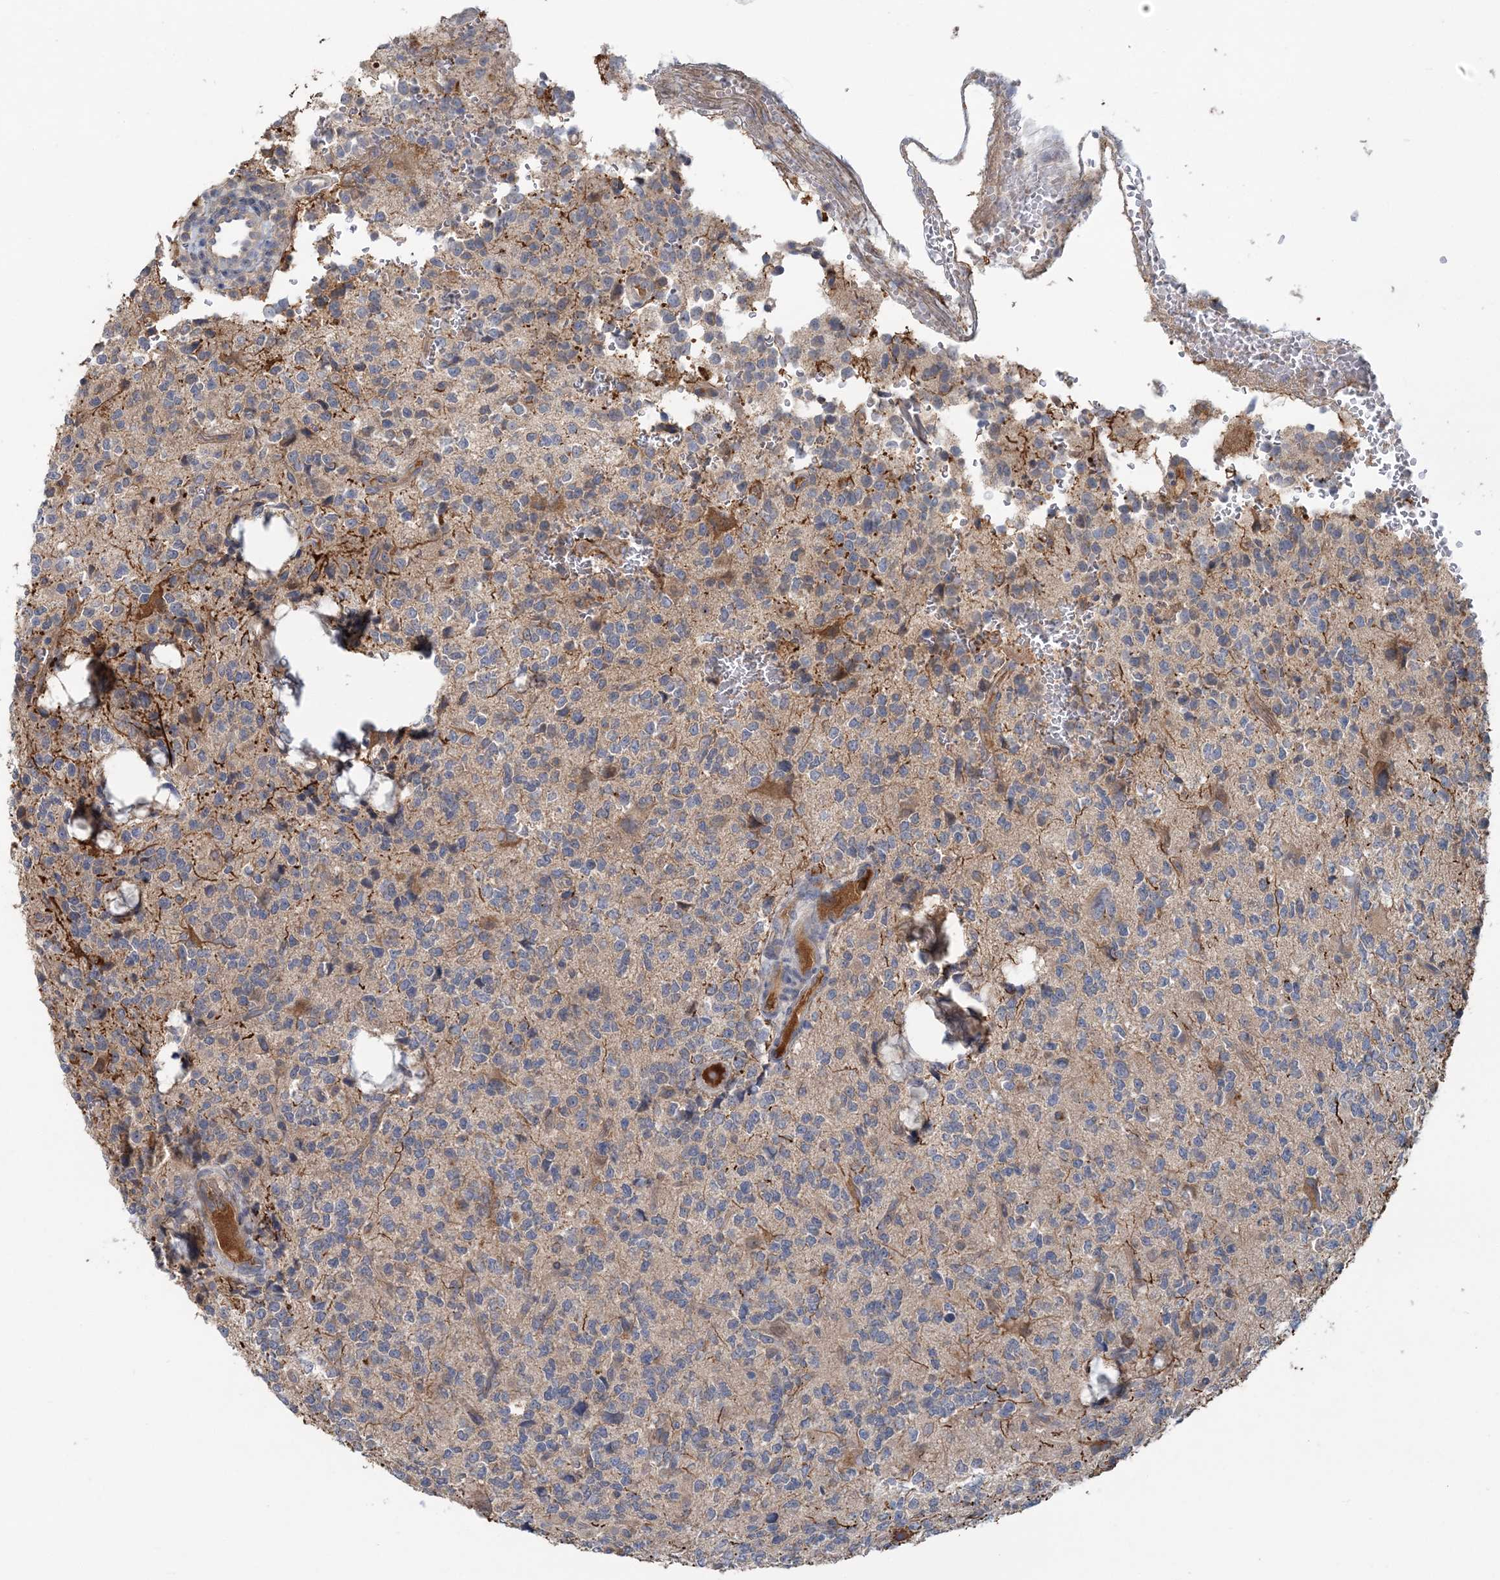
{"staining": {"intensity": "negative", "quantity": "none", "location": "none"}, "tissue": "glioma", "cell_type": "Tumor cells", "image_type": "cancer", "snomed": [{"axis": "morphology", "description": "Glioma, malignant, High grade"}, {"axis": "topography", "description": "Brain"}], "caption": "This is a histopathology image of IHC staining of high-grade glioma (malignant), which shows no staining in tumor cells.", "gene": "RNF25", "patient": {"sex": "female", "age": 62}}